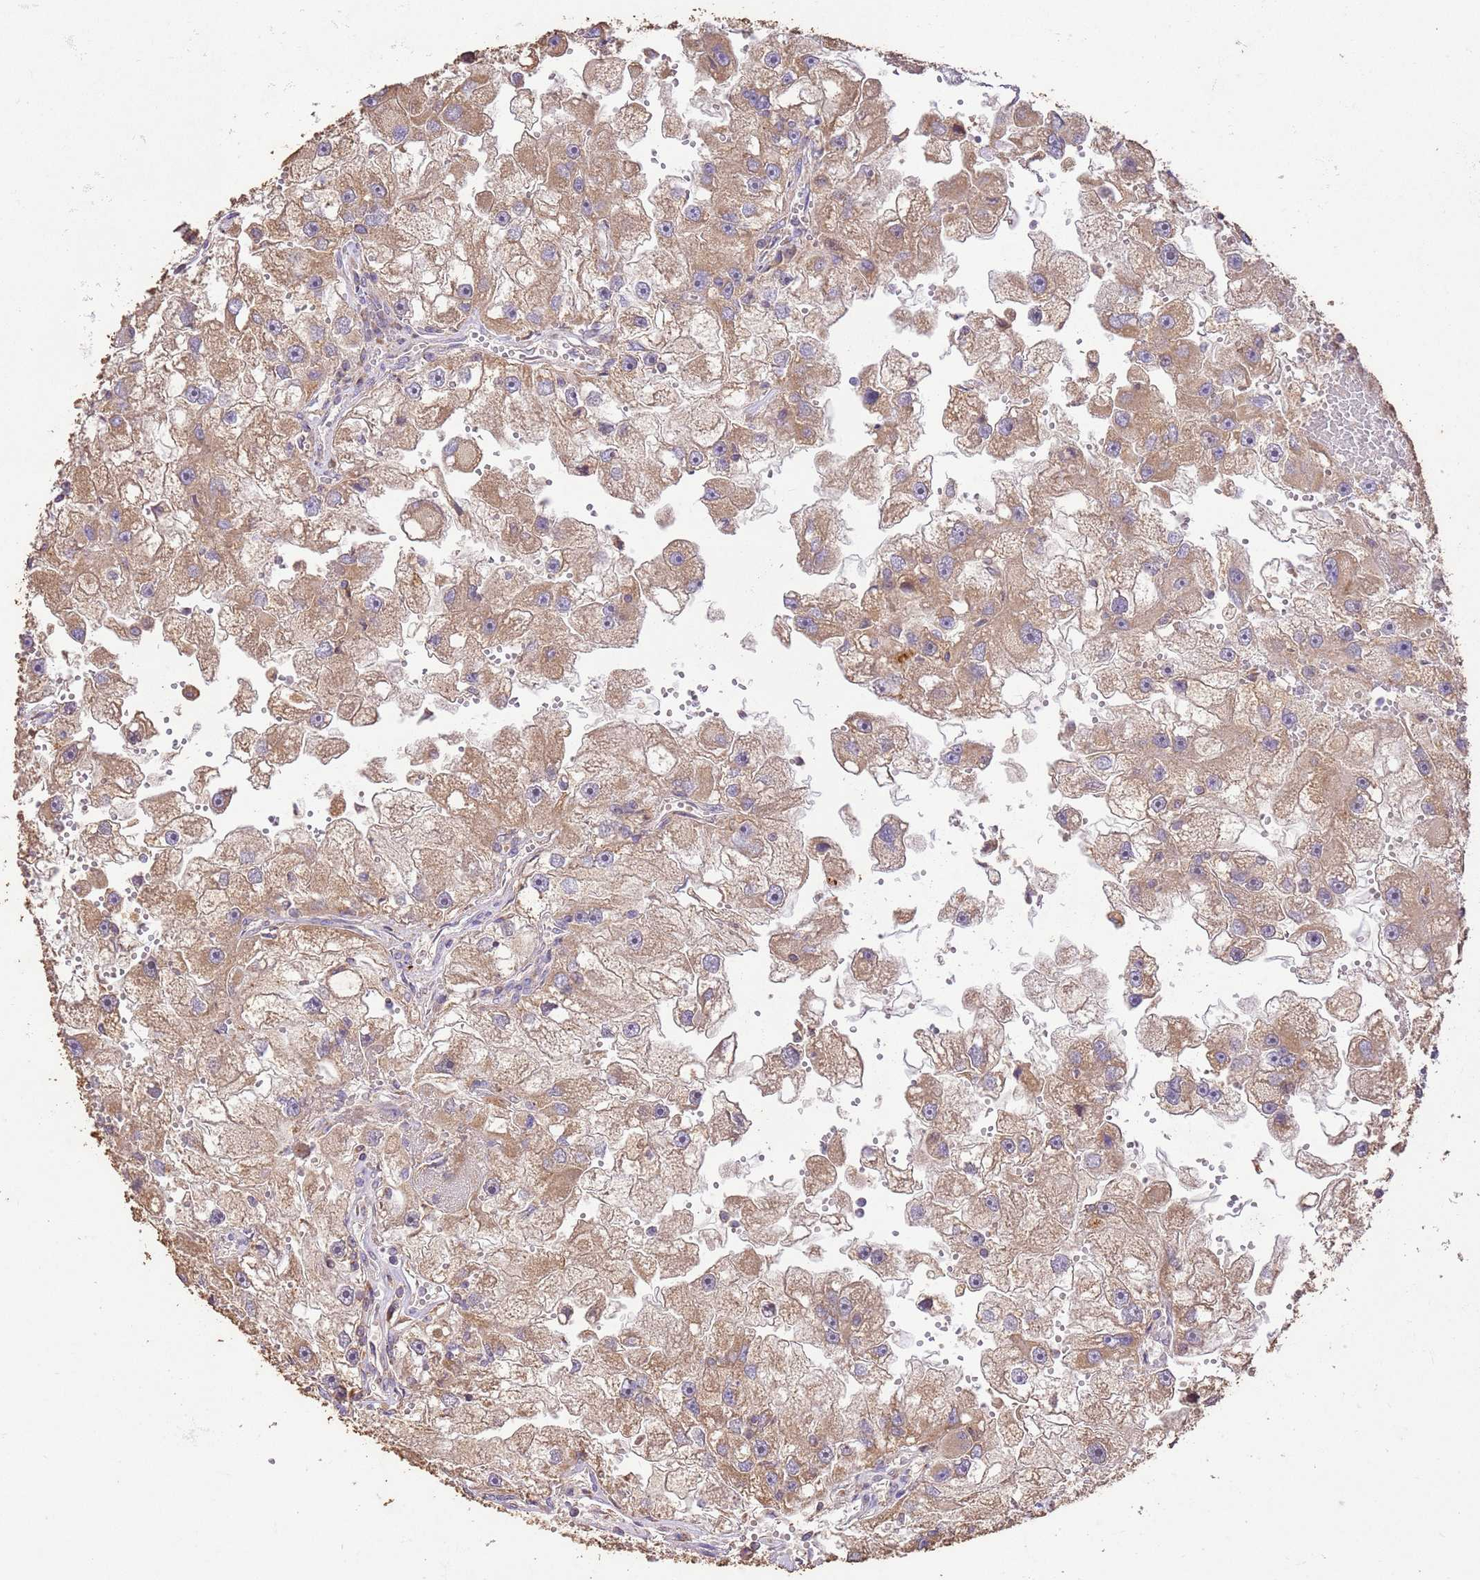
{"staining": {"intensity": "moderate", "quantity": ">75%", "location": "cytoplasmic/membranous"}, "tissue": "renal cancer", "cell_type": "Tumor cells", "image_type": "cancer", "snomed": [{"axis": "morphology", "description": "Adenocarcinoma, NOS"}, {"axis": "topography", "description": "Kidney"}], "caption": "Immunohistochemical staining of human adenocarcinoma (renal) demonstrates medium levels of moderate cytoplasmic/membranous protein positivity in about >75% of tumor cells.", "gene": "LRRC28", "patient": {"sex": "male", "age": 63}}